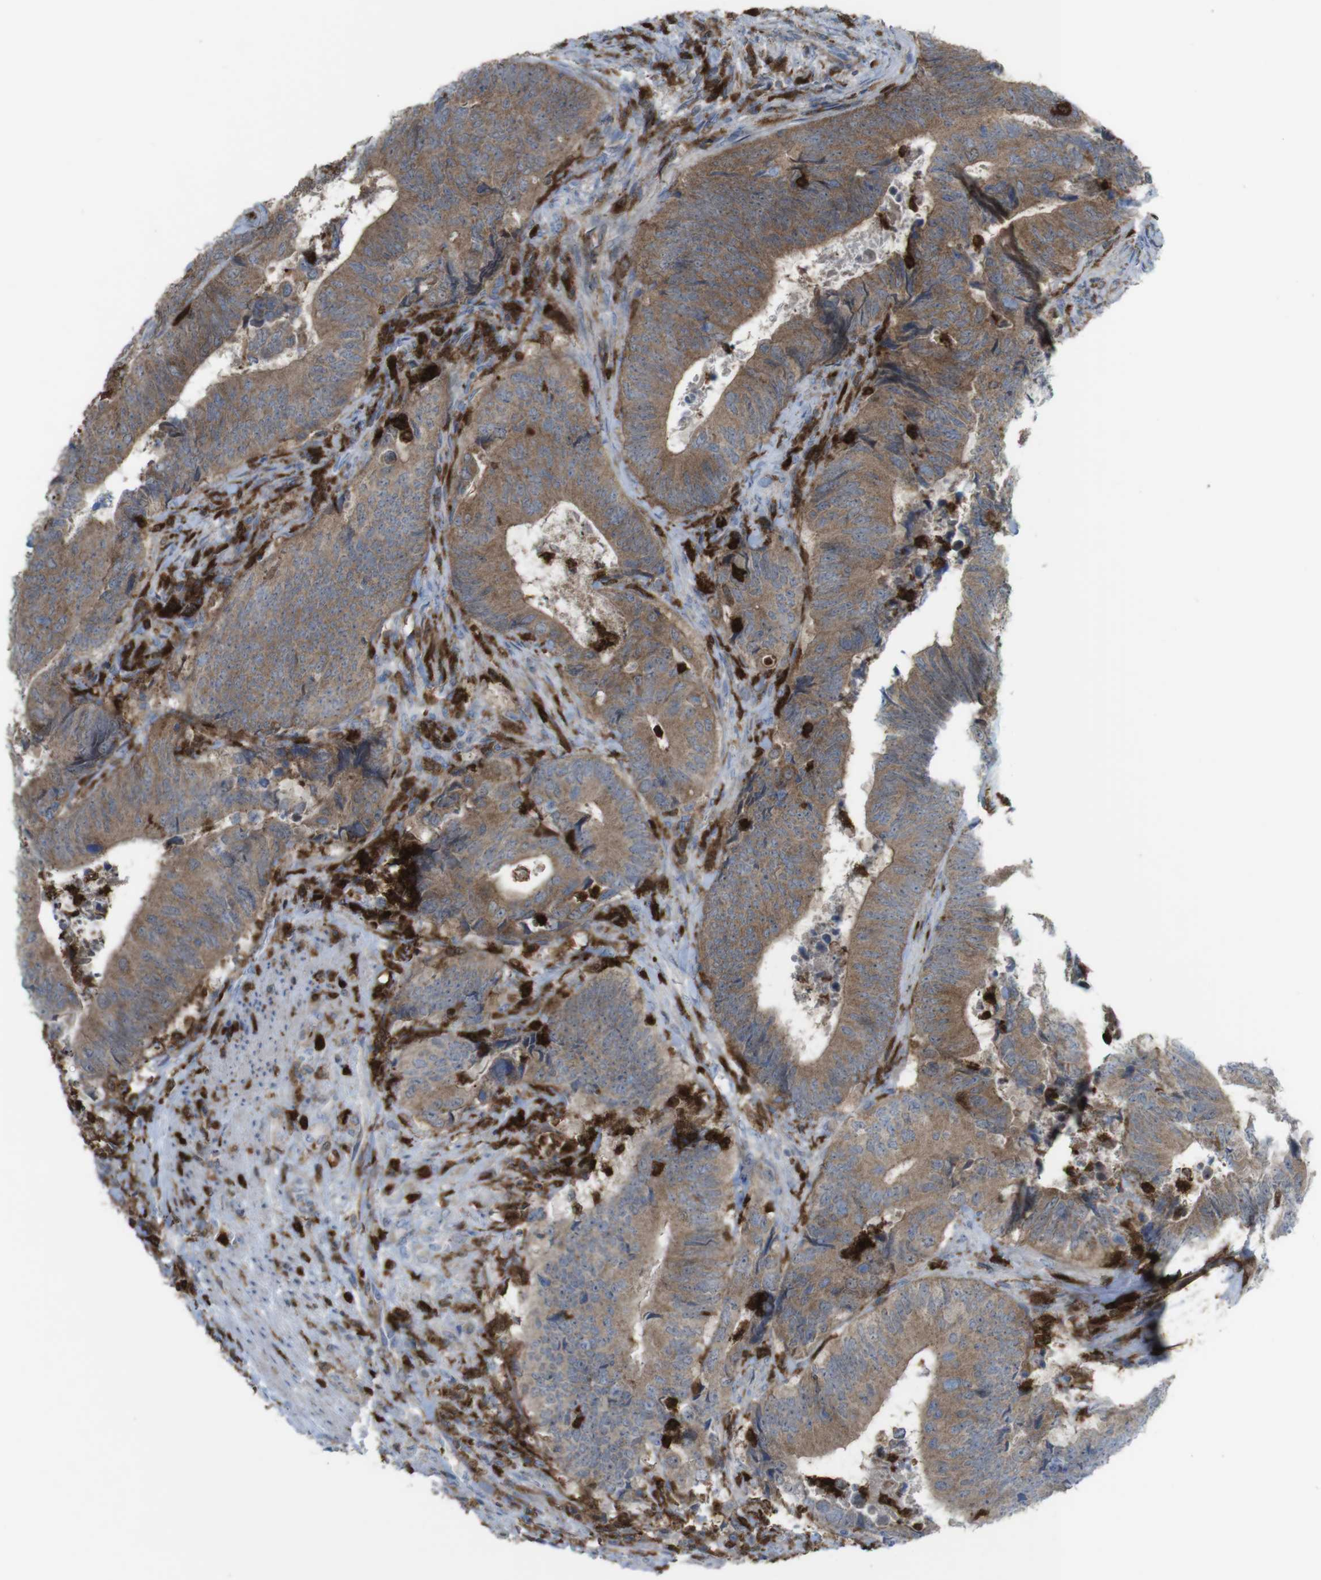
{"staining": {"intensity": "moderate", "quantity": ">75%", "location": "cytoplasmic/membranous"}, "tissue": "colorectal cancer", "cell_type": "Tumor cells", "image_type": "cancer", "snomed": [{"axis": "morphology", "description": "Normal tissue, NOS"}, {"axis": "morphology", "description": "Adenocarcinoma, NOS"}, {"axis": "topography", "description": "Colon"}], "caption": "Immunohistochemical staining of adenocarcinoma (colorectal) shows medium levels of moderate cytoplasmic/membranous protein positivity in about >75% of tumor cells. The staining was performed using DAB, with brown indicating positive protein expression. Nuclei are stained blue with hematoxylin.", "gene": "PRKCD", "patient": {"sex": "male", "age": 56}}